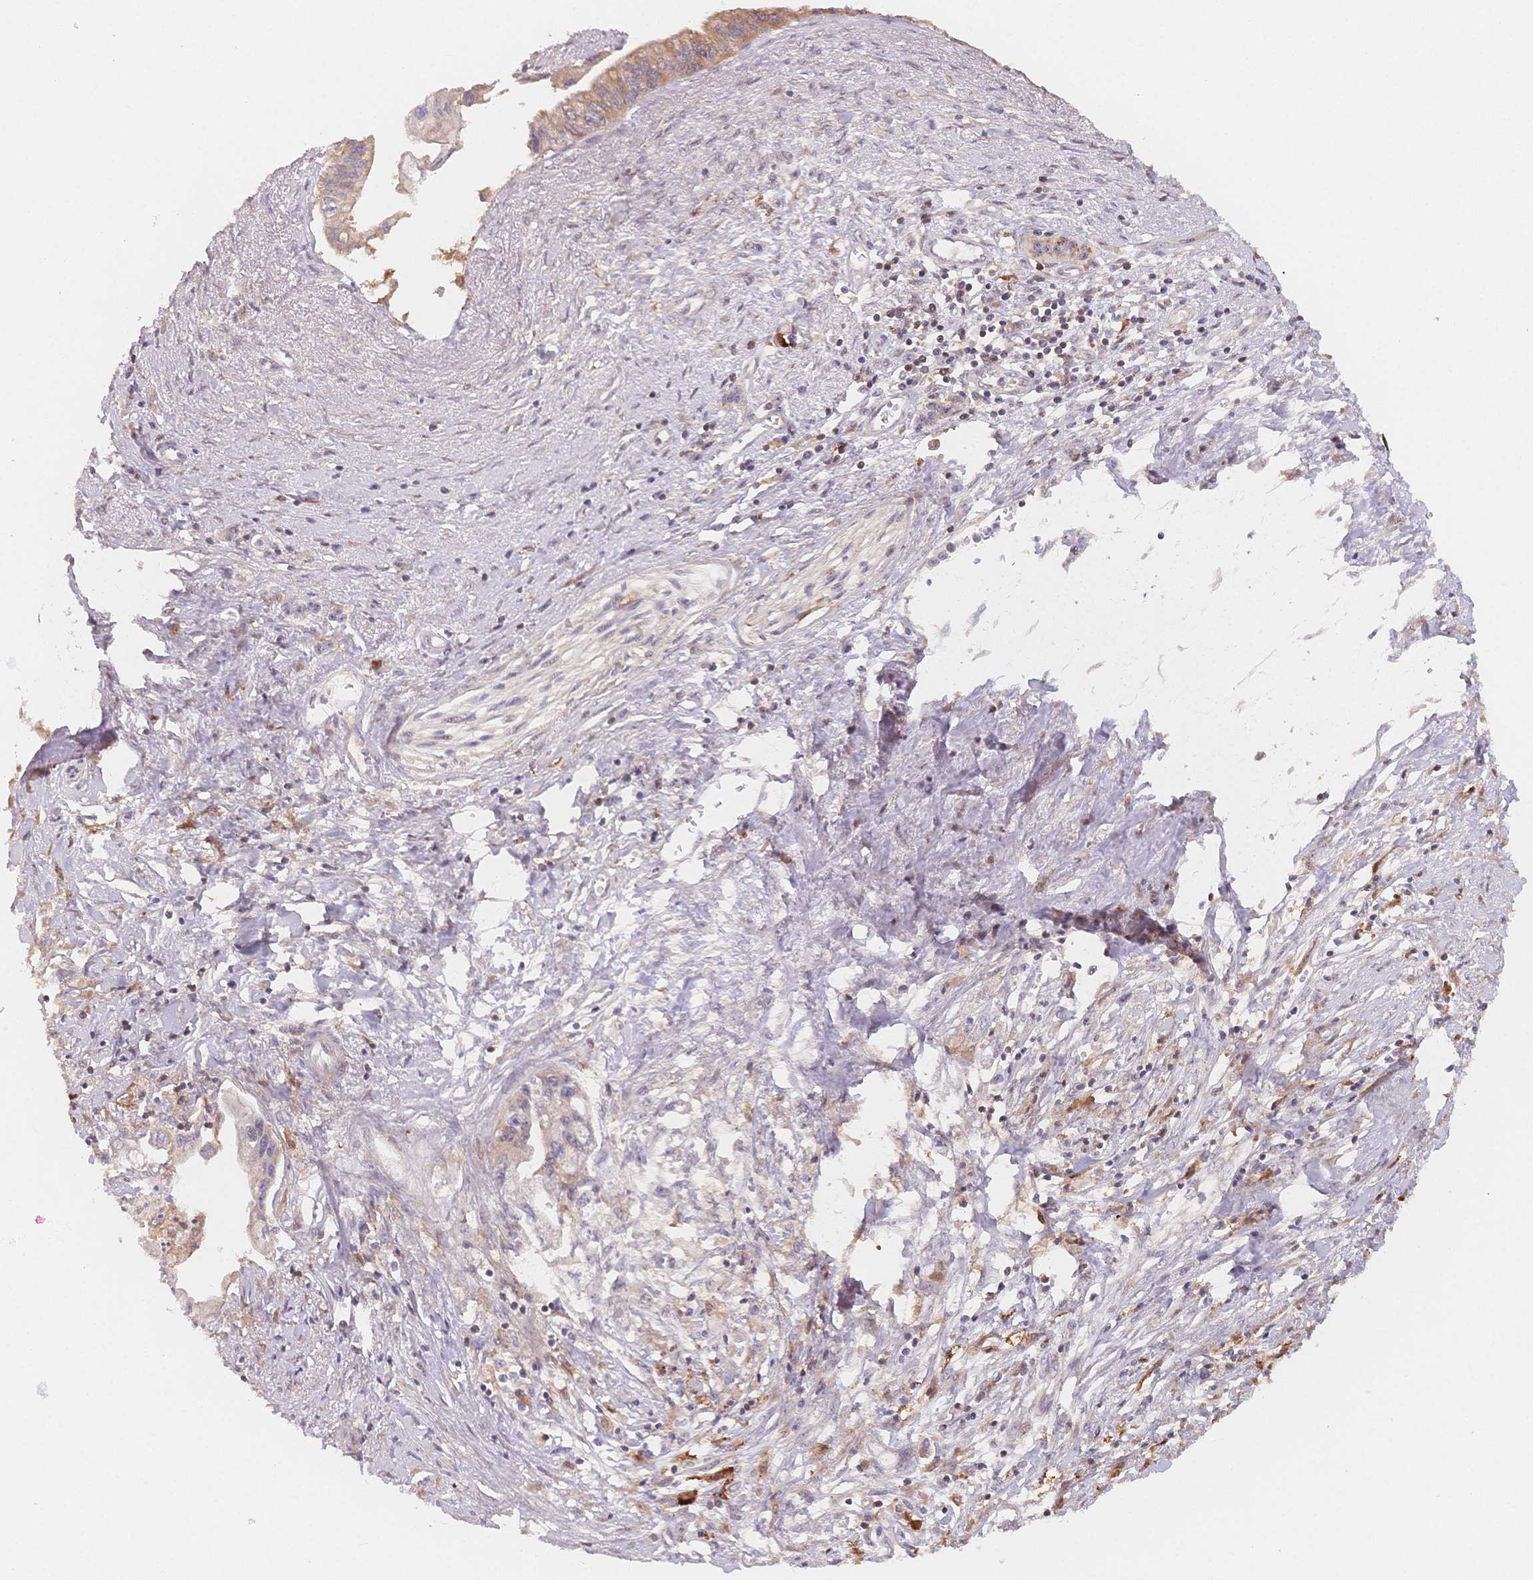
{"staining": {"intensity": "weak", "quantity": "25%-75%", "location": "cytoplasmic/membranous"}, "tissue": "pancreatic cancer", "cell_type": "Tumor cells", "image_type": "cancer", "snomed": [{"axis": "morphology", "description": "Adenocarcinoma, NOS"}, {"axis": "topography", "description": "Pancreas"}], "caption": "Human pancreatic adenocarcinoma stained for a protein (brown) shows weak cytoplasmic/membranous positive staining in approximately 25%-75% of tumor cells.", "gene": "C12orf75", "patient": {"sex": "male", "age": 61}}